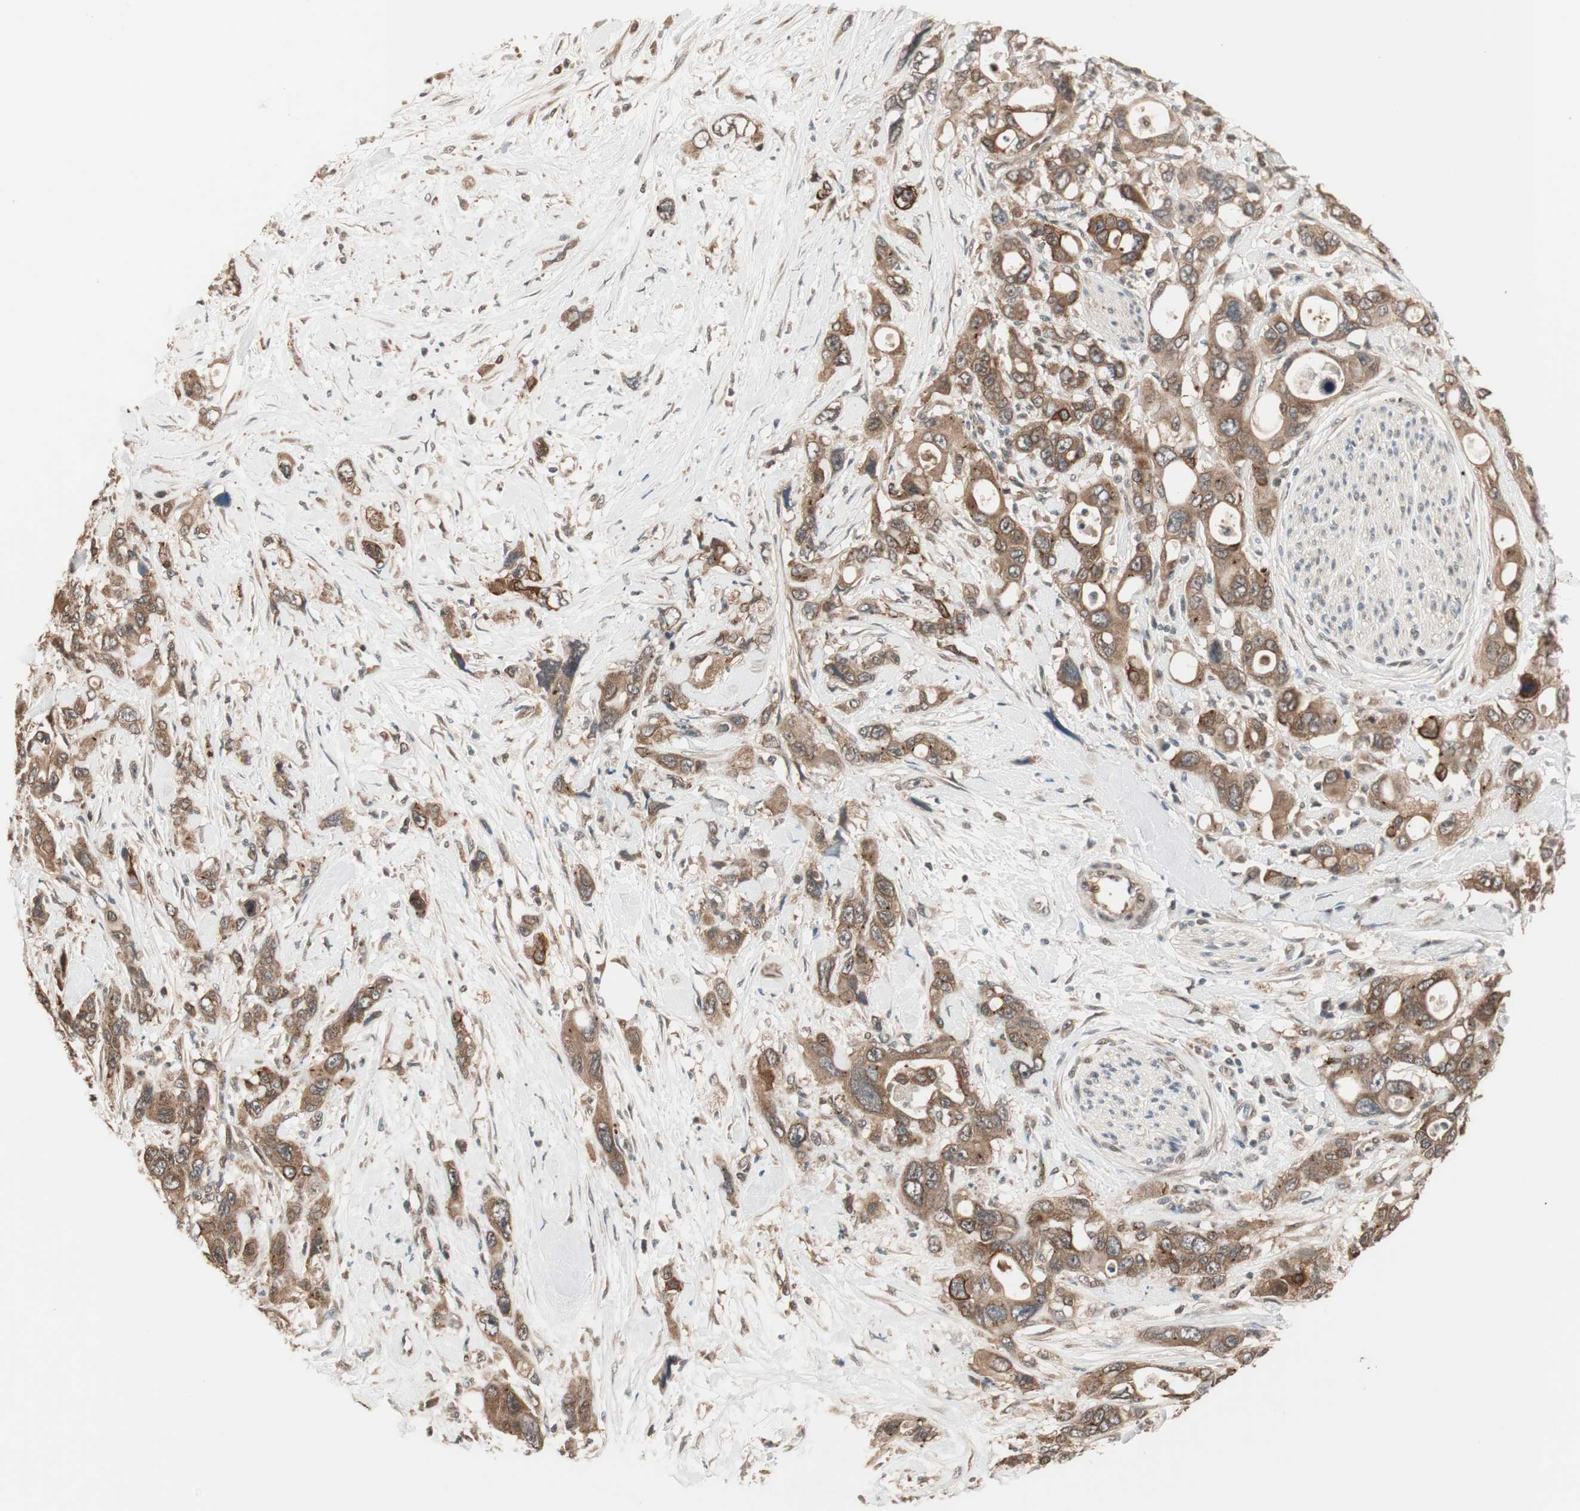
{"staining": {"intensity": "moderate", "quantity": ">75%", "location": "cytoplasmic/membranous"}, "tissue": "pancreatic cancer", "cell_type": "Tumor cells", "image_type": "cancer", "snomed": [{"axis": "morphology", "description": "Adenocarcinoma, NOS"}, {"axis": "topography", "description": "Pancreas"}], "caption": "Protein staining of pancreatic cancer tissue demonstrates moderate cytoplasmic/membranous expression in approximately >75% of tumor cells.", "gene": "FBXO5", "patient": {"sex": "male", "age": 46}}